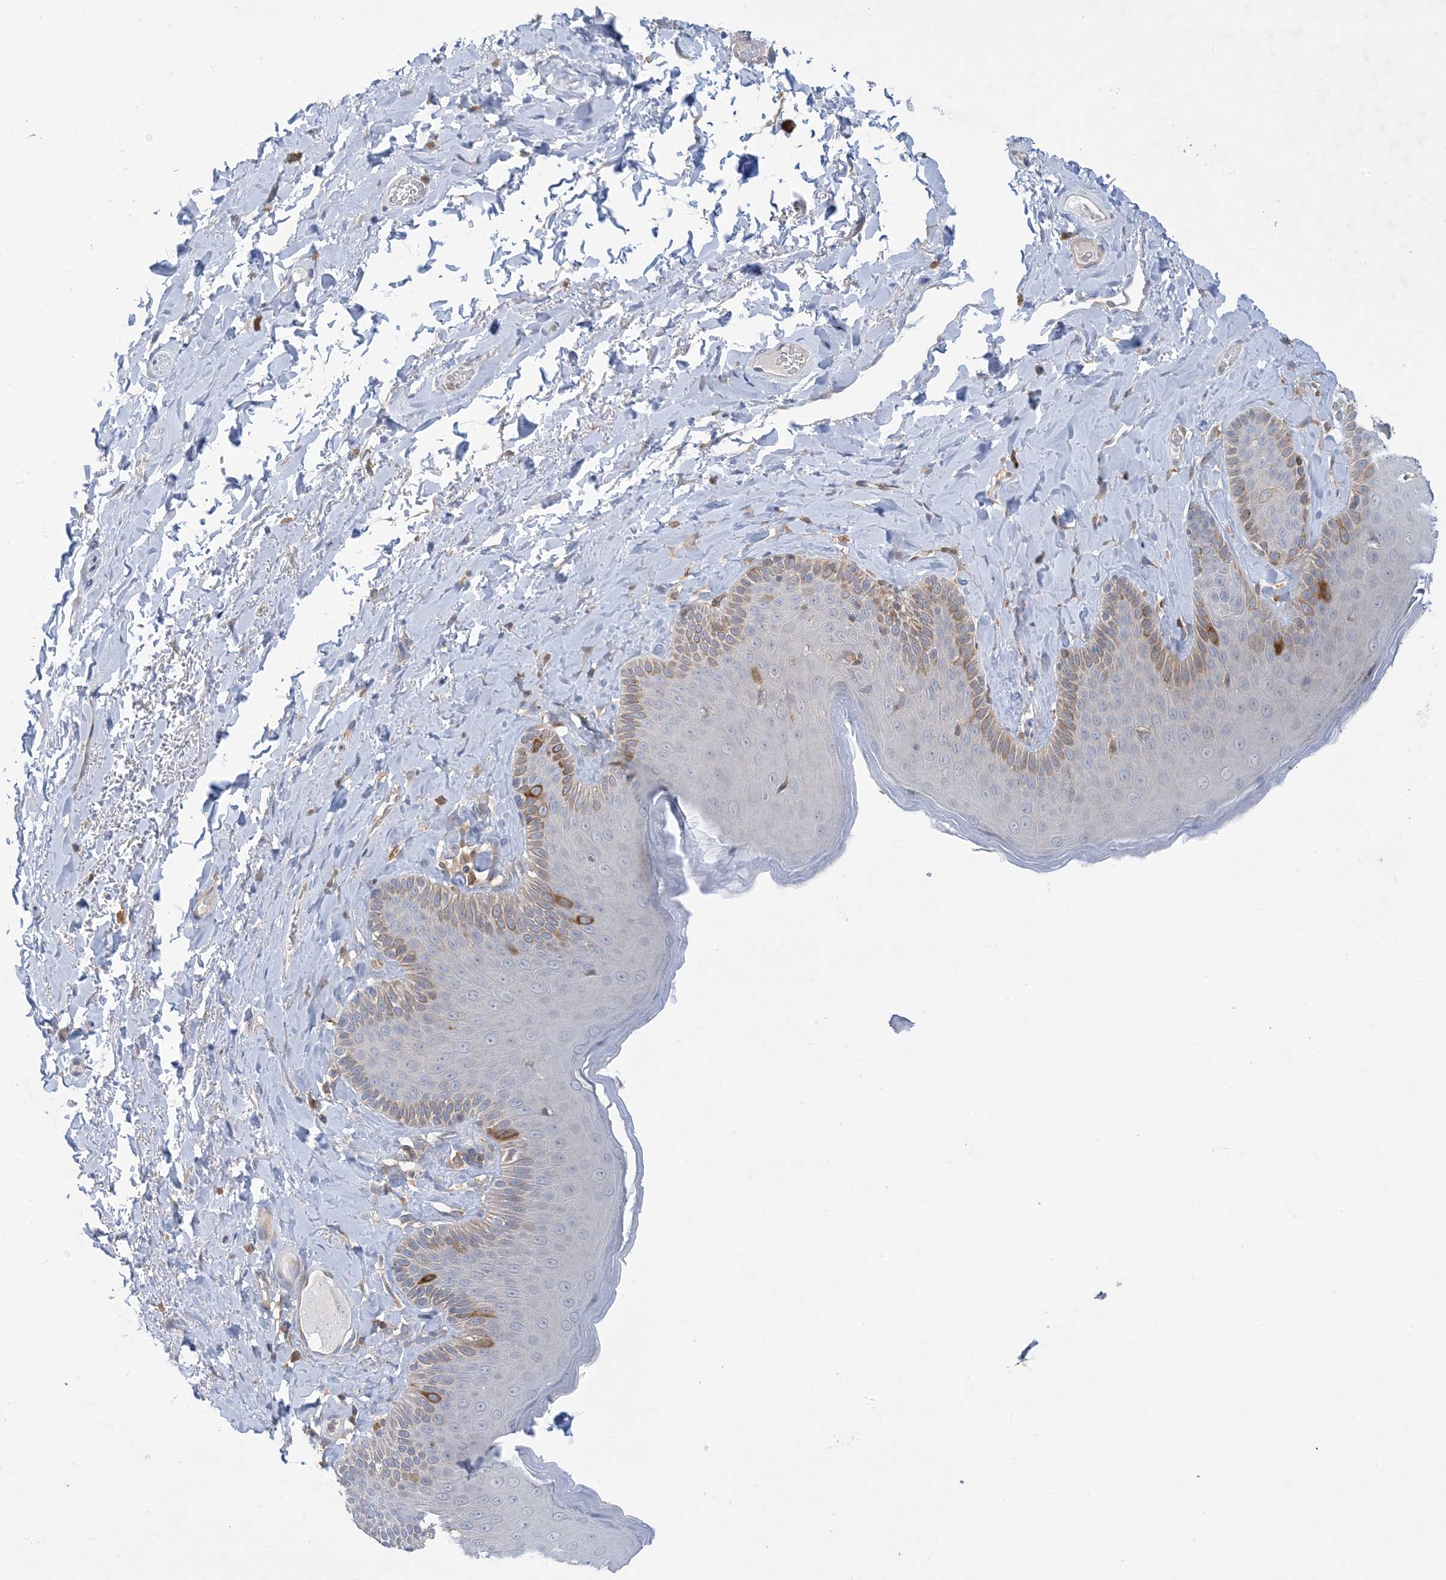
{"staining": {"intensity": "moderate", "quantity": "<25%", "location": "cytoplasmic/membranous"}, "tissue": "skin", "cell_type": "Epidermal cells", "image_type": "normal", "snomed": [{"axis": "morphology", "description": "Normal tissue, NOS"}, {"axis": "topography", "description": "Anal"}], "caption": "Moderate cytoplasmic/membranous protein expression is present in approximately <25% of epidermal cells in skin.", "gene": "AOC1", "patient": {"sex": "male", "age": 69}}